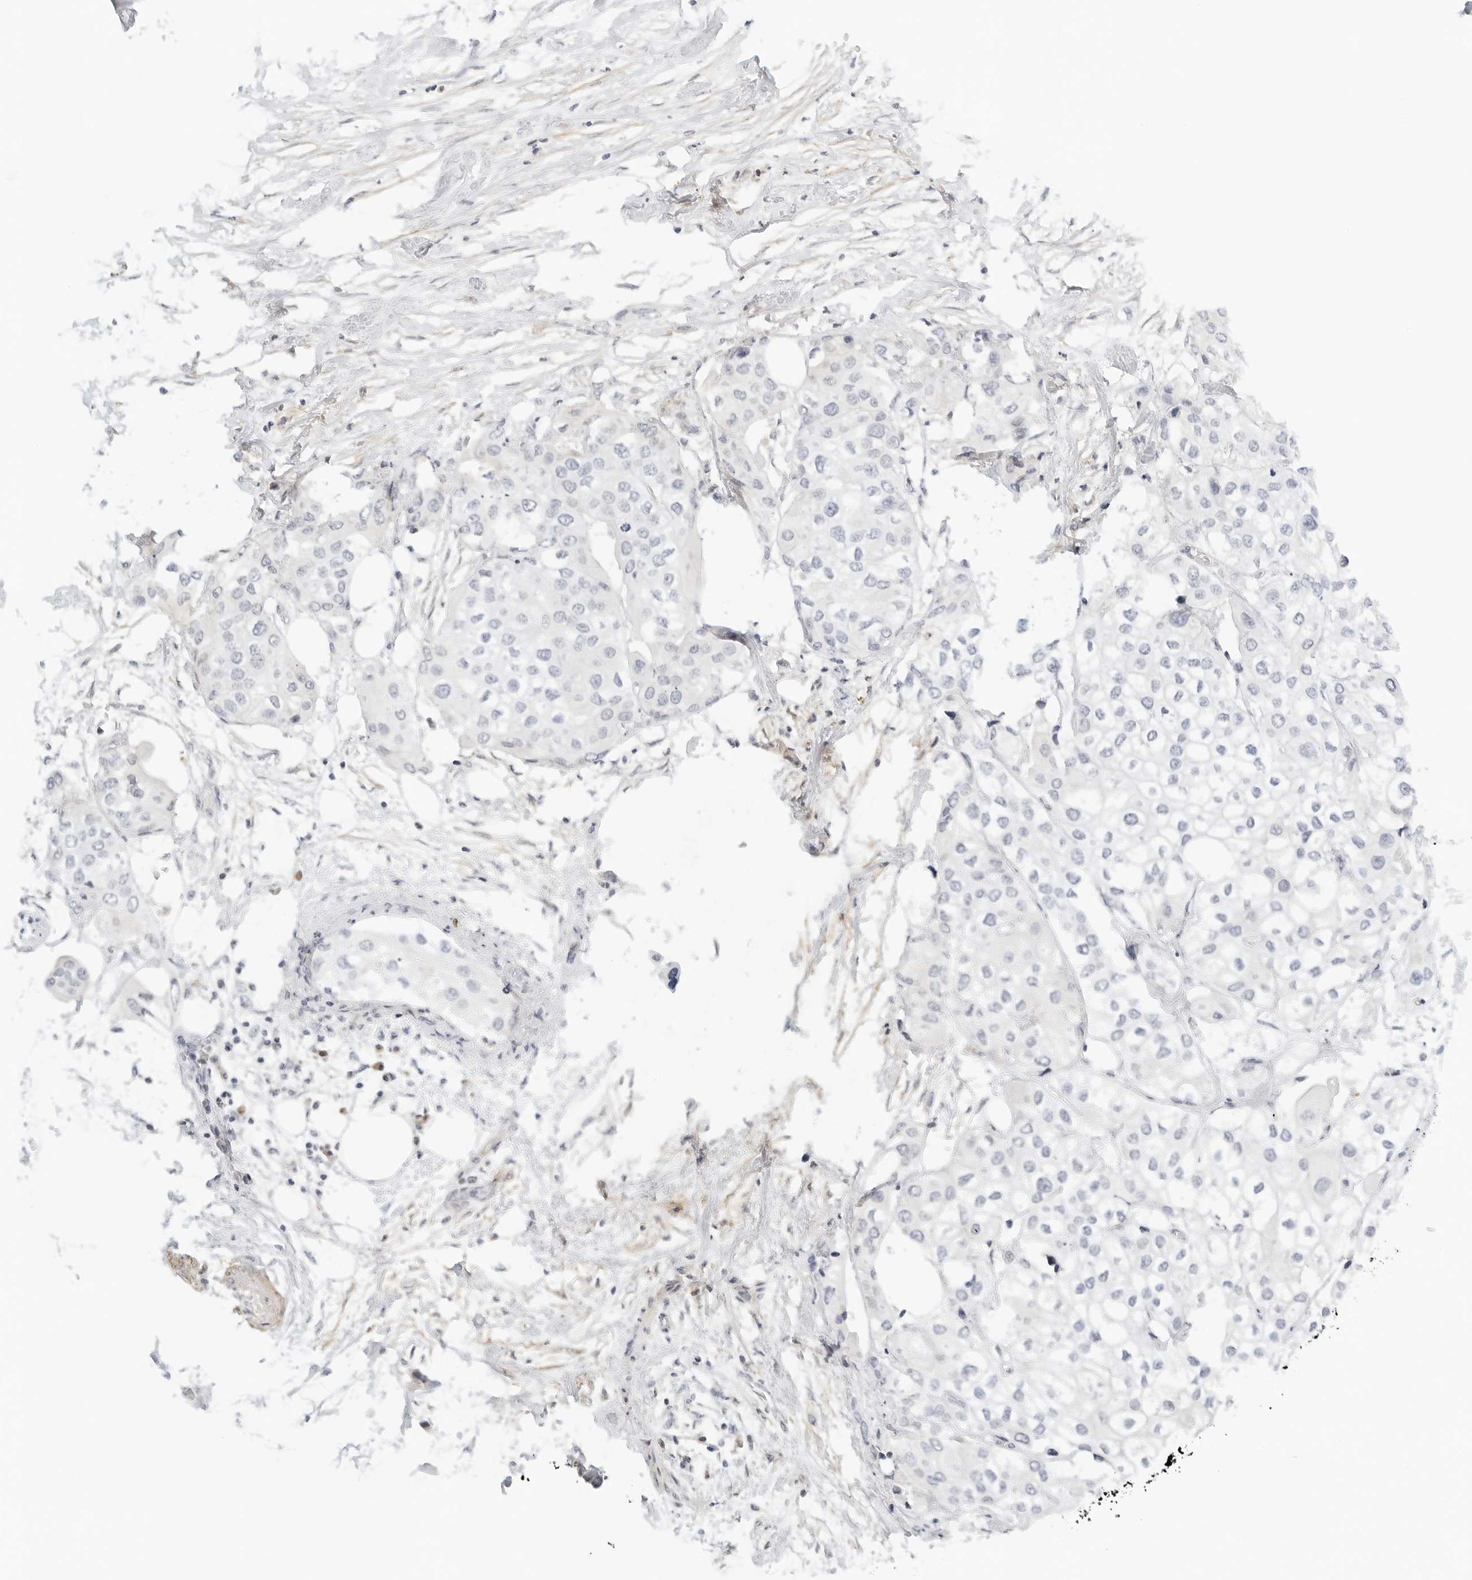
{"staining": {"intensity": "negative", "quantity": "none", "location": "none"}, "tissue": "urothelial cancer", "cell_type": "Tumor cells", "image_type": "cancer", "snomed": [{"axis": "morphology", "description": "Urothelial carcinoma, High grade"}, {"axis": "topography", "description": "Urinary bladder"}], "caption": "Urothelial carcinoma (high-grade) stained for a protein using immunohistochemistry (IHC) shows no expression tumor cells.", "gene": "PKDCC", "patient": {"sex": "male", "age": 64}}